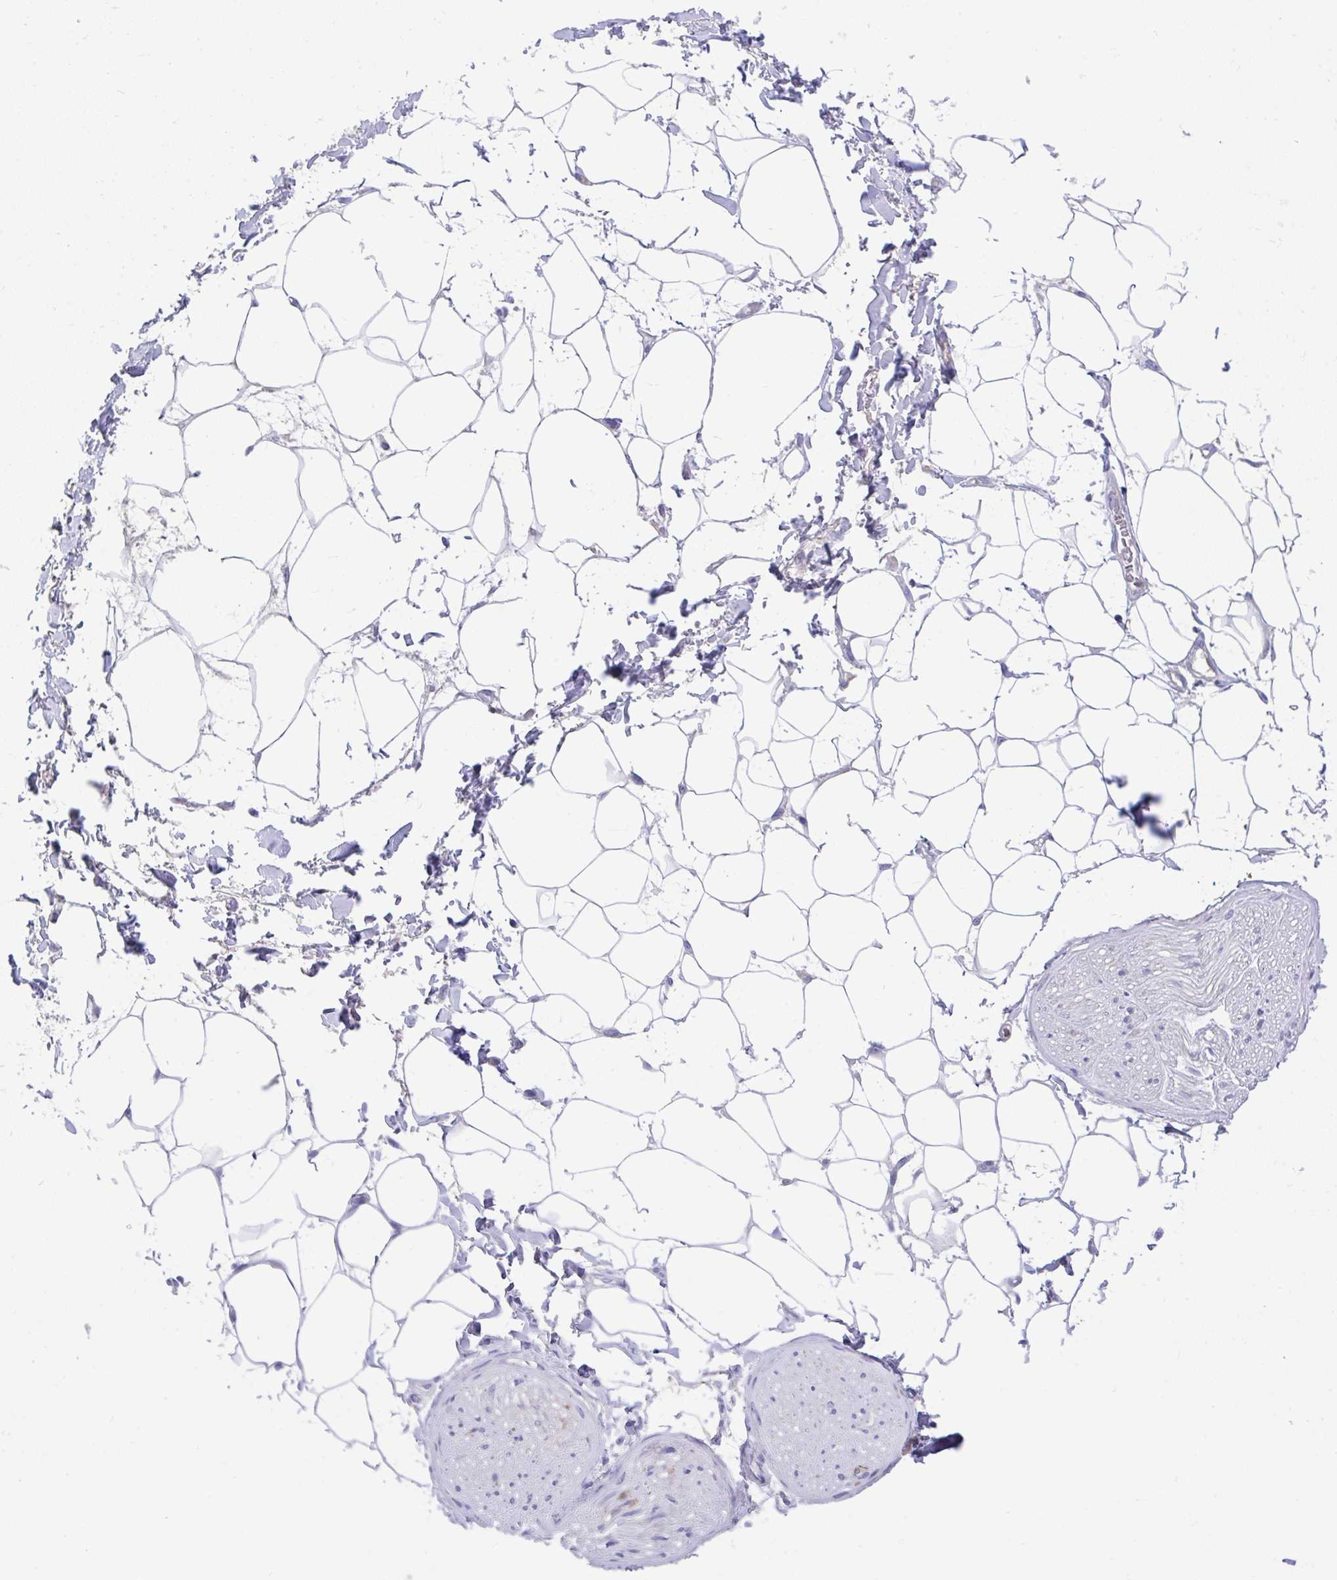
{"staining": {"intensity": "negative", "quantity": "none", "location": "none"}, "tissue": "adipose tissue", "cell_type": "Adipocytes", "image_type": "normal", "snomed": [{"axis": "morphology", "description": "Normal tissue, NOS"}, {"axis": "topography", "description": "Vagina"}, {"axis": "topography", "description": "Peripheral nerve tissue"}], "caption": "Immunohistochemistry of normal human adipose tissue displays no staining in adipocytes.", "gene": "CCSAP", "patient": {"sex": "female", "age": 71}}